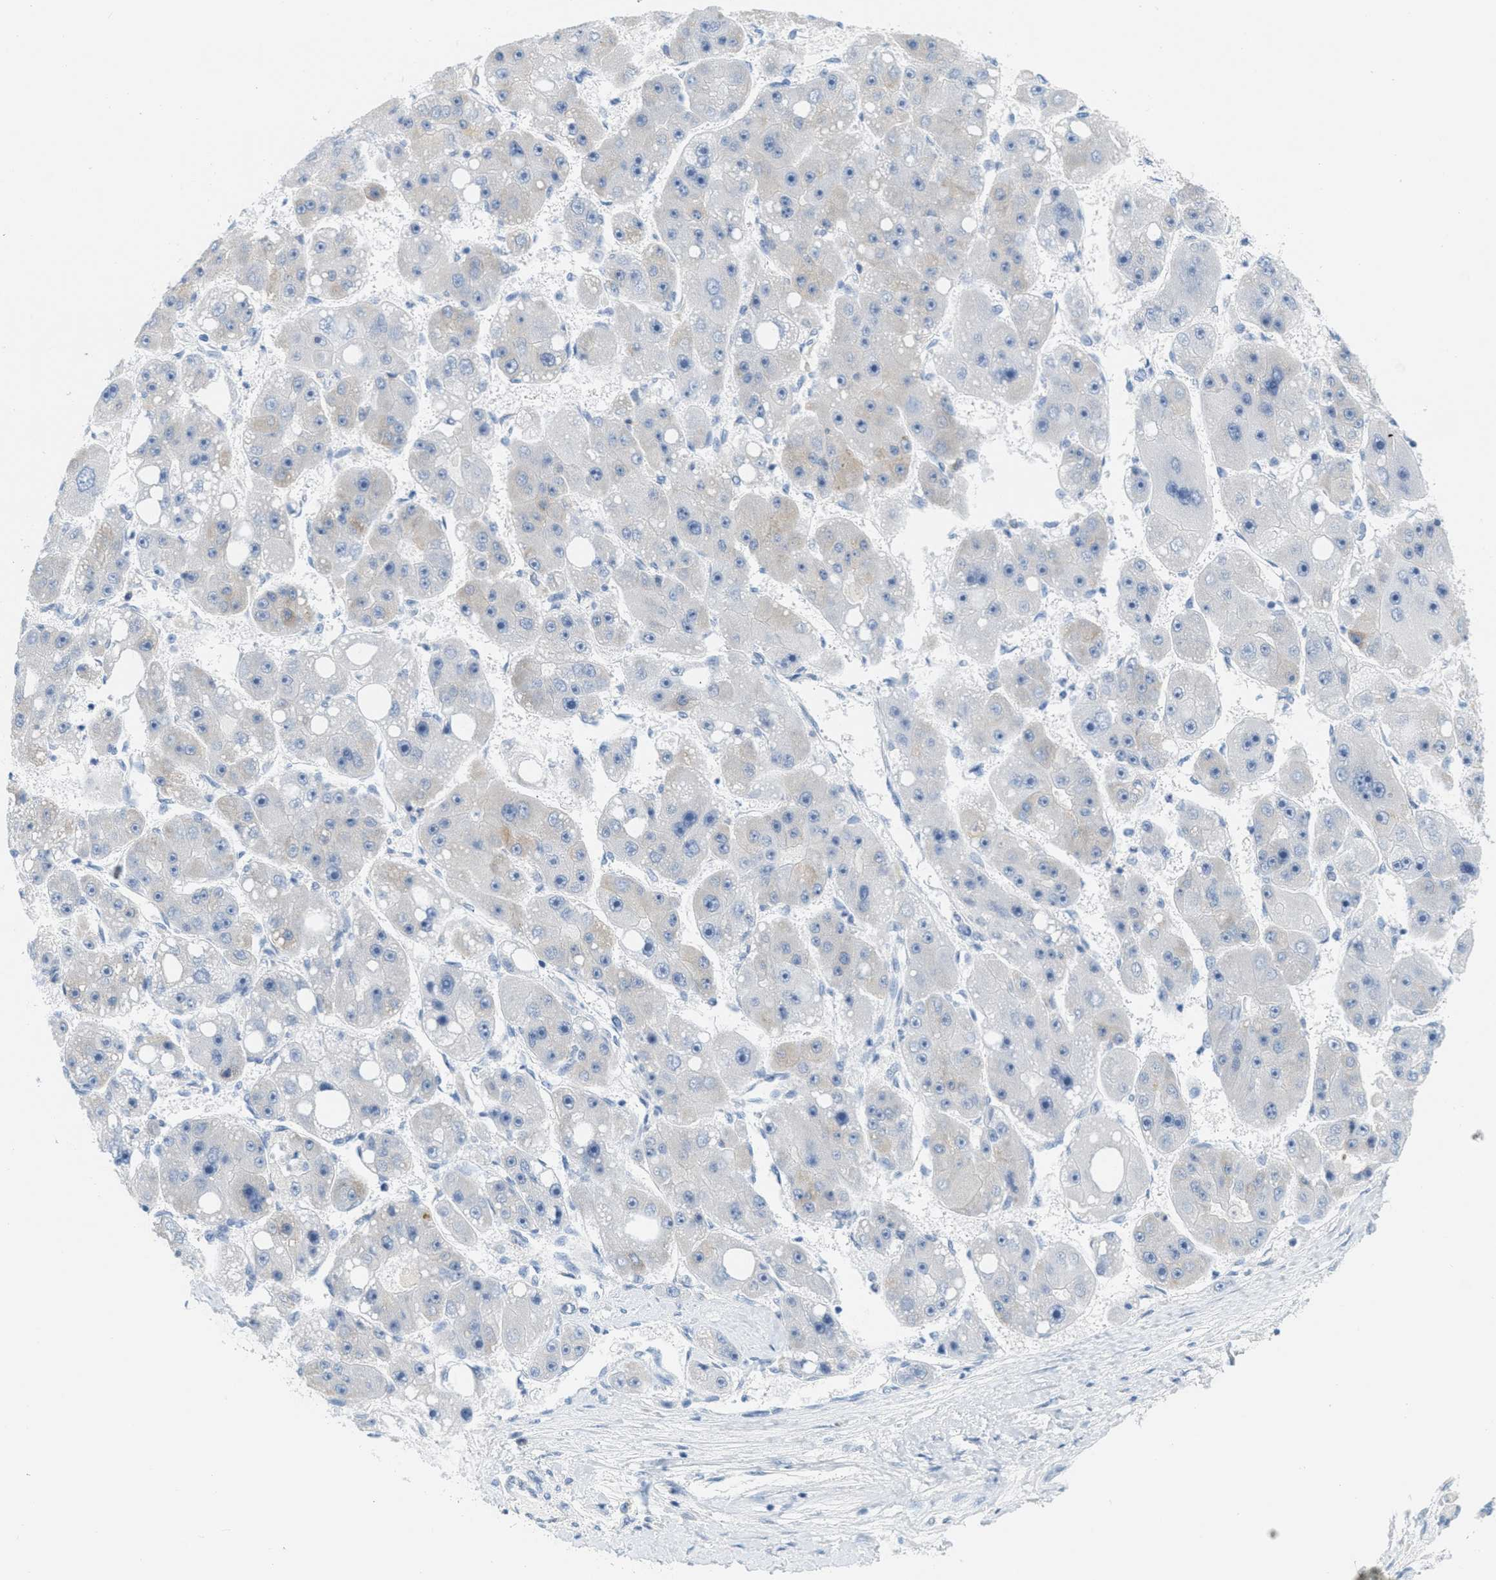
{"staining": {"intensity": "negative", "quantity": "none", "location": "none"}, "tissue": "liver cancer", "cell_type": "Tumor cells", "image_type": "cancer", "snomed": [{"axis": "morphology", "description": "Carcinoma, Hepatocellular, NOS"}, {"axis": "topography", "description": "Liver"}], "caption": "Liver hepatocellular carcinoma stained for a protein using immunohistochemistry displays no staining tumor cells.", "gene": "TEX264", "patient": {"sex": "female", "age": 61}}